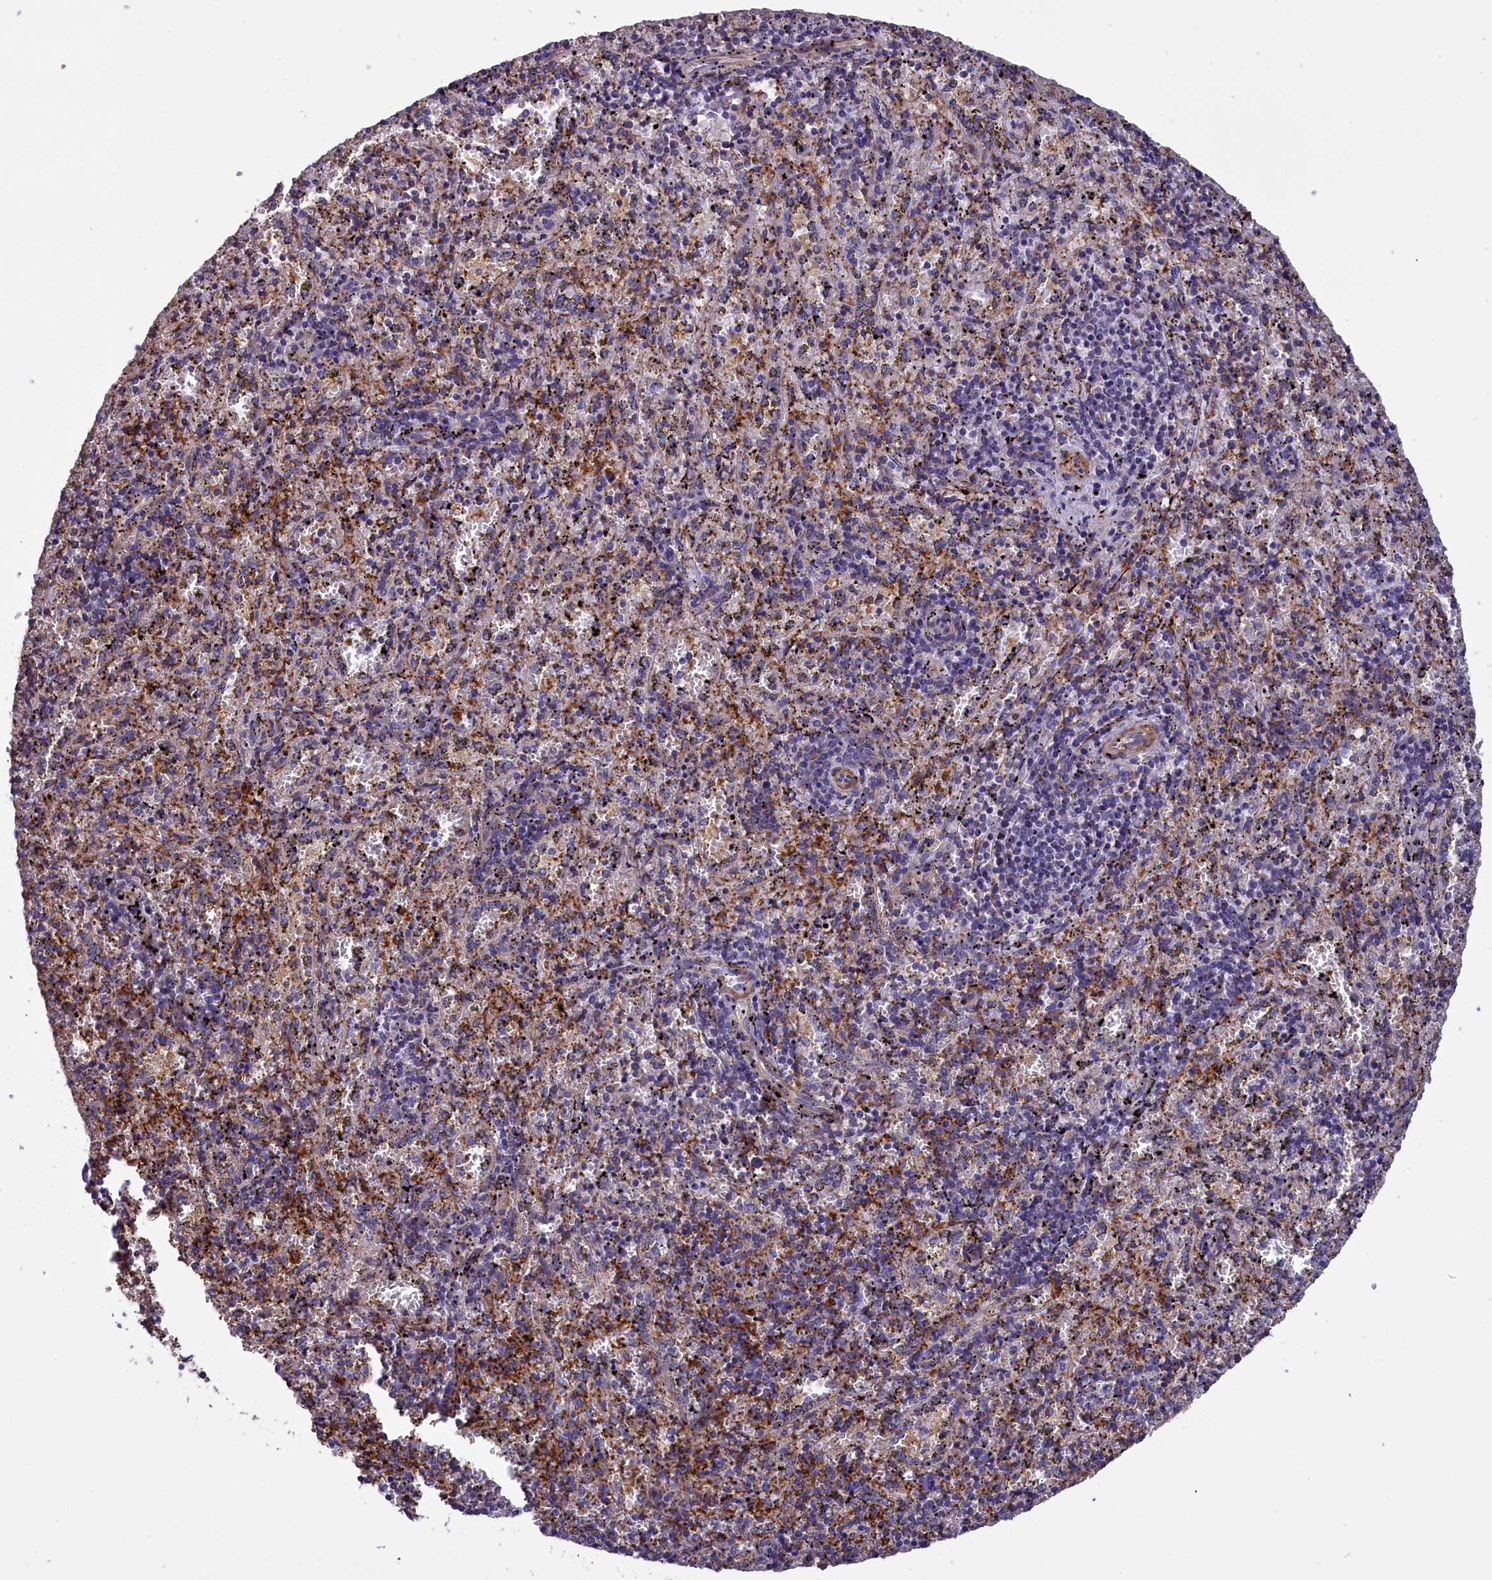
{"staining": {"intensity": "negative", "quantity": "none", "location": "none"}, "tissue": "spleen", "cell_type": "Cells in red pulp", "image_type": "normal", "snomed": [{"axis": "morphology", "description": "Normal tissue, NOS"}, {"axis": "topography", "description": "Spleen"}], "caption": "A high-resolution photomicrograph shows immunohistochemistry staining of benign spleen, which demonstrates no significant positivity in cells in red pulp. (DAB immunohistochemistry (IHC) with hematoxylin counter stain).", "gene": "AMDHD2", "patient": {"sex": "male", "age": 11}}